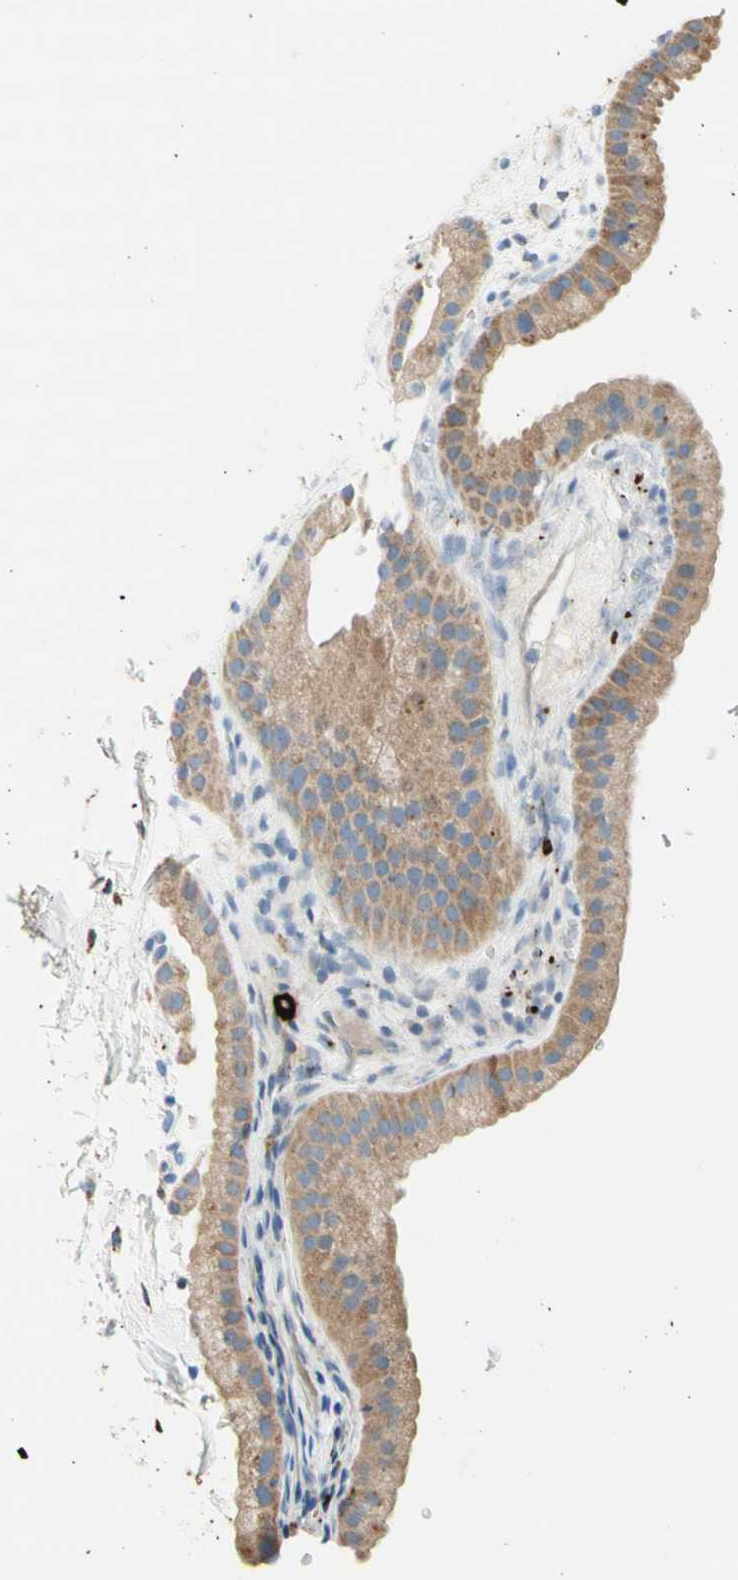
{"staining": {"intensity": "strong", "quantity": ">75%", "location": "cytoplasmic/membranous"}, "tissue": "gallbladder", "cell_type": "Glandular cells", "image_type": "normal", "snomed": [{"axis": "morphology", "description": "Normal tissue, NOS"}, {"axis": "topography", "description": "Gallbladder"}], "caption": "Gallbladder stained with IHC displays strong cytoplasmic/membranous staining in approximately >75% of glandular cells. The protein is stained brown, and the nuclei are stained in blue (DAB (3,3'-diaminobenzidine) IHC with brightfield microscopy, high magnification).", "gene": "URB2", "patient": {"sex": "female", "age": 64}}